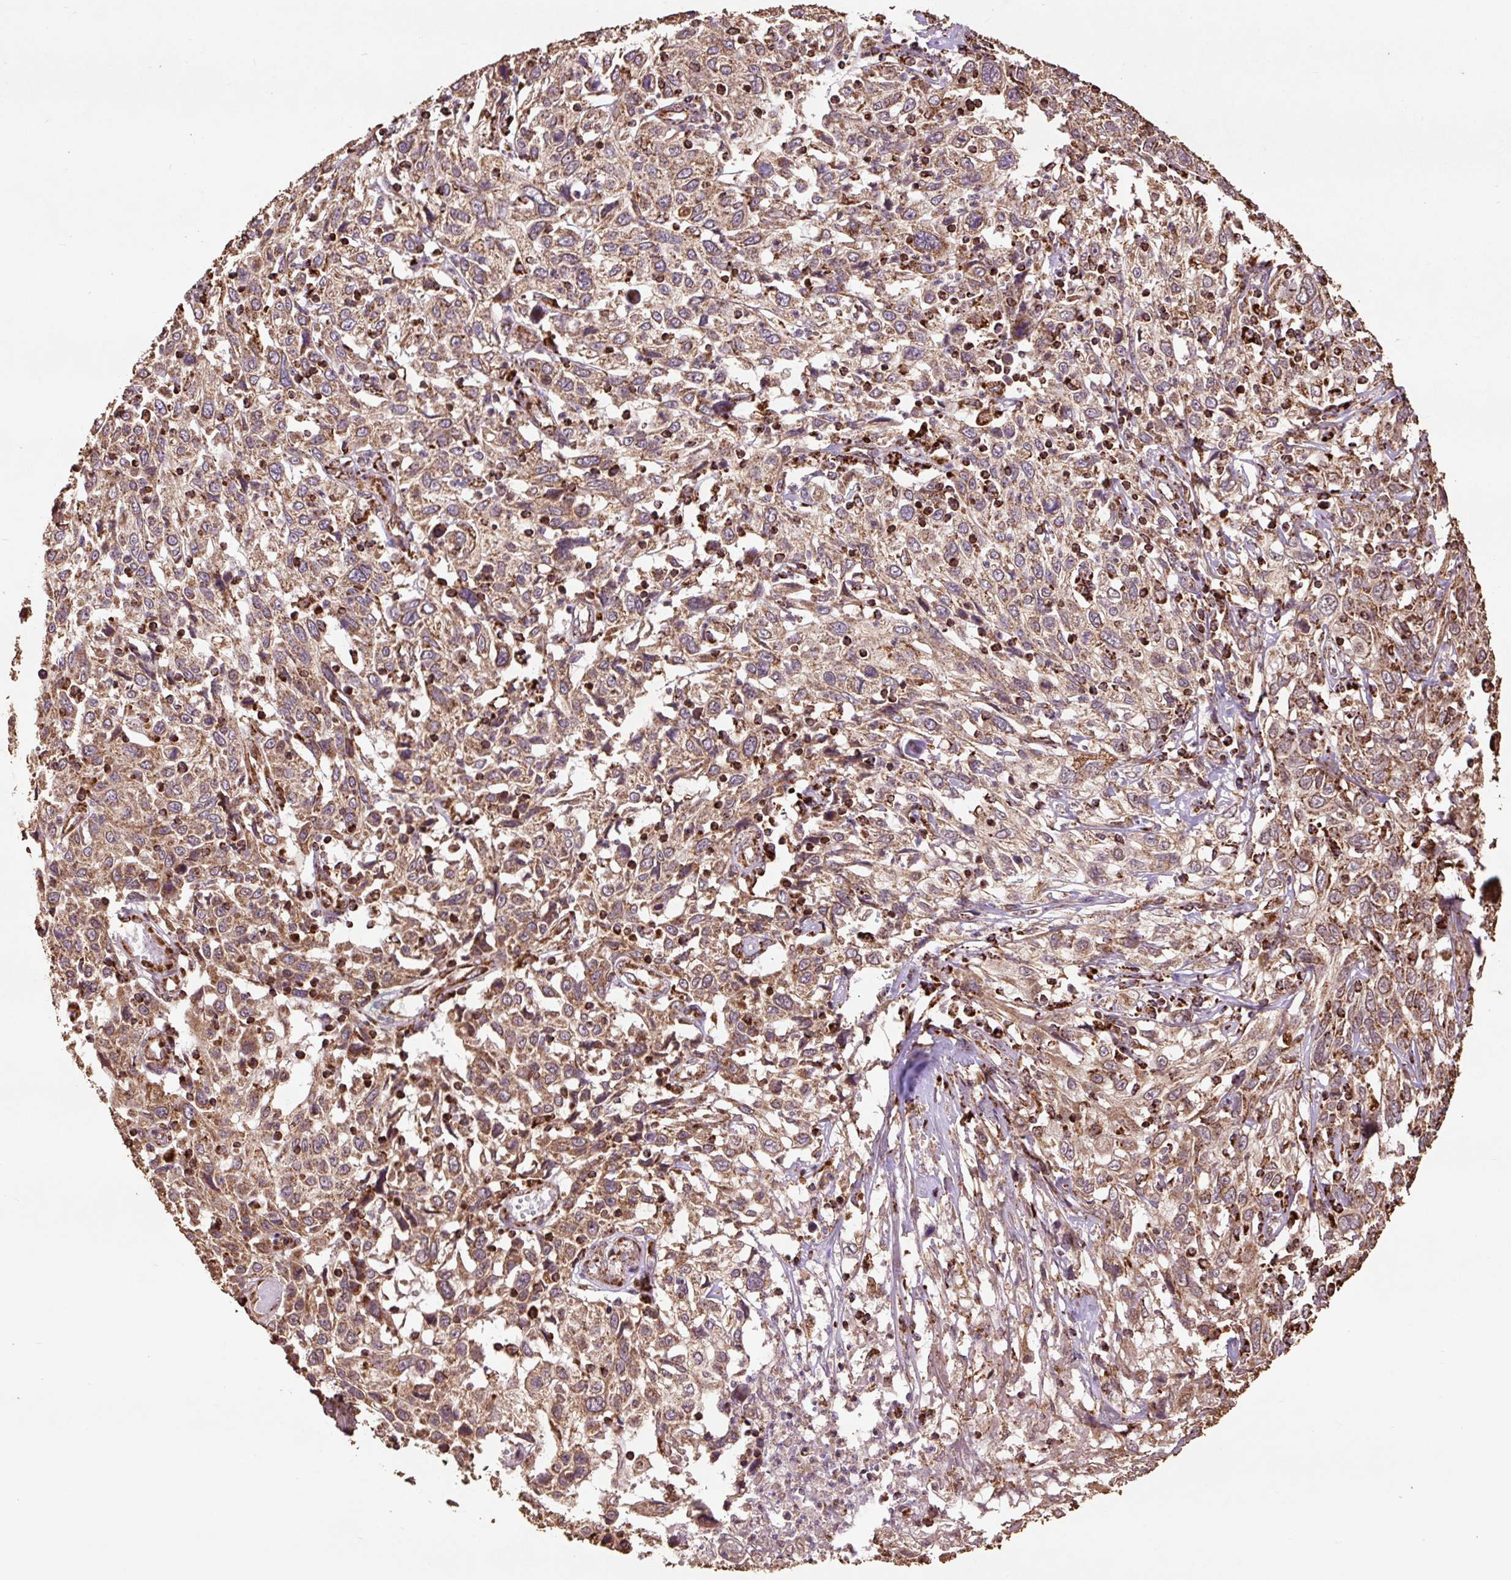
{"staining": {"intensity": "moderate", "quantity": ">75%", "location": "cytoplasmic/membranous"}, "tissue": "cervical cancer", "cell_type": "Tumor cells", "image_type": "cancer", "snomed": [{"axis": "morphology", "description": "Squamous cell carcinoma, NOS"}, {"axis": "topography", "description": "Cervix"}], "caption": "Cervical cancer stained for a protein (brown) shows moderate cytoplasmic/membranous positive expression in about >75% of tumor cells.", "gene": "ATP5F1A", "patient": {"sex": "female", "age": 46}}